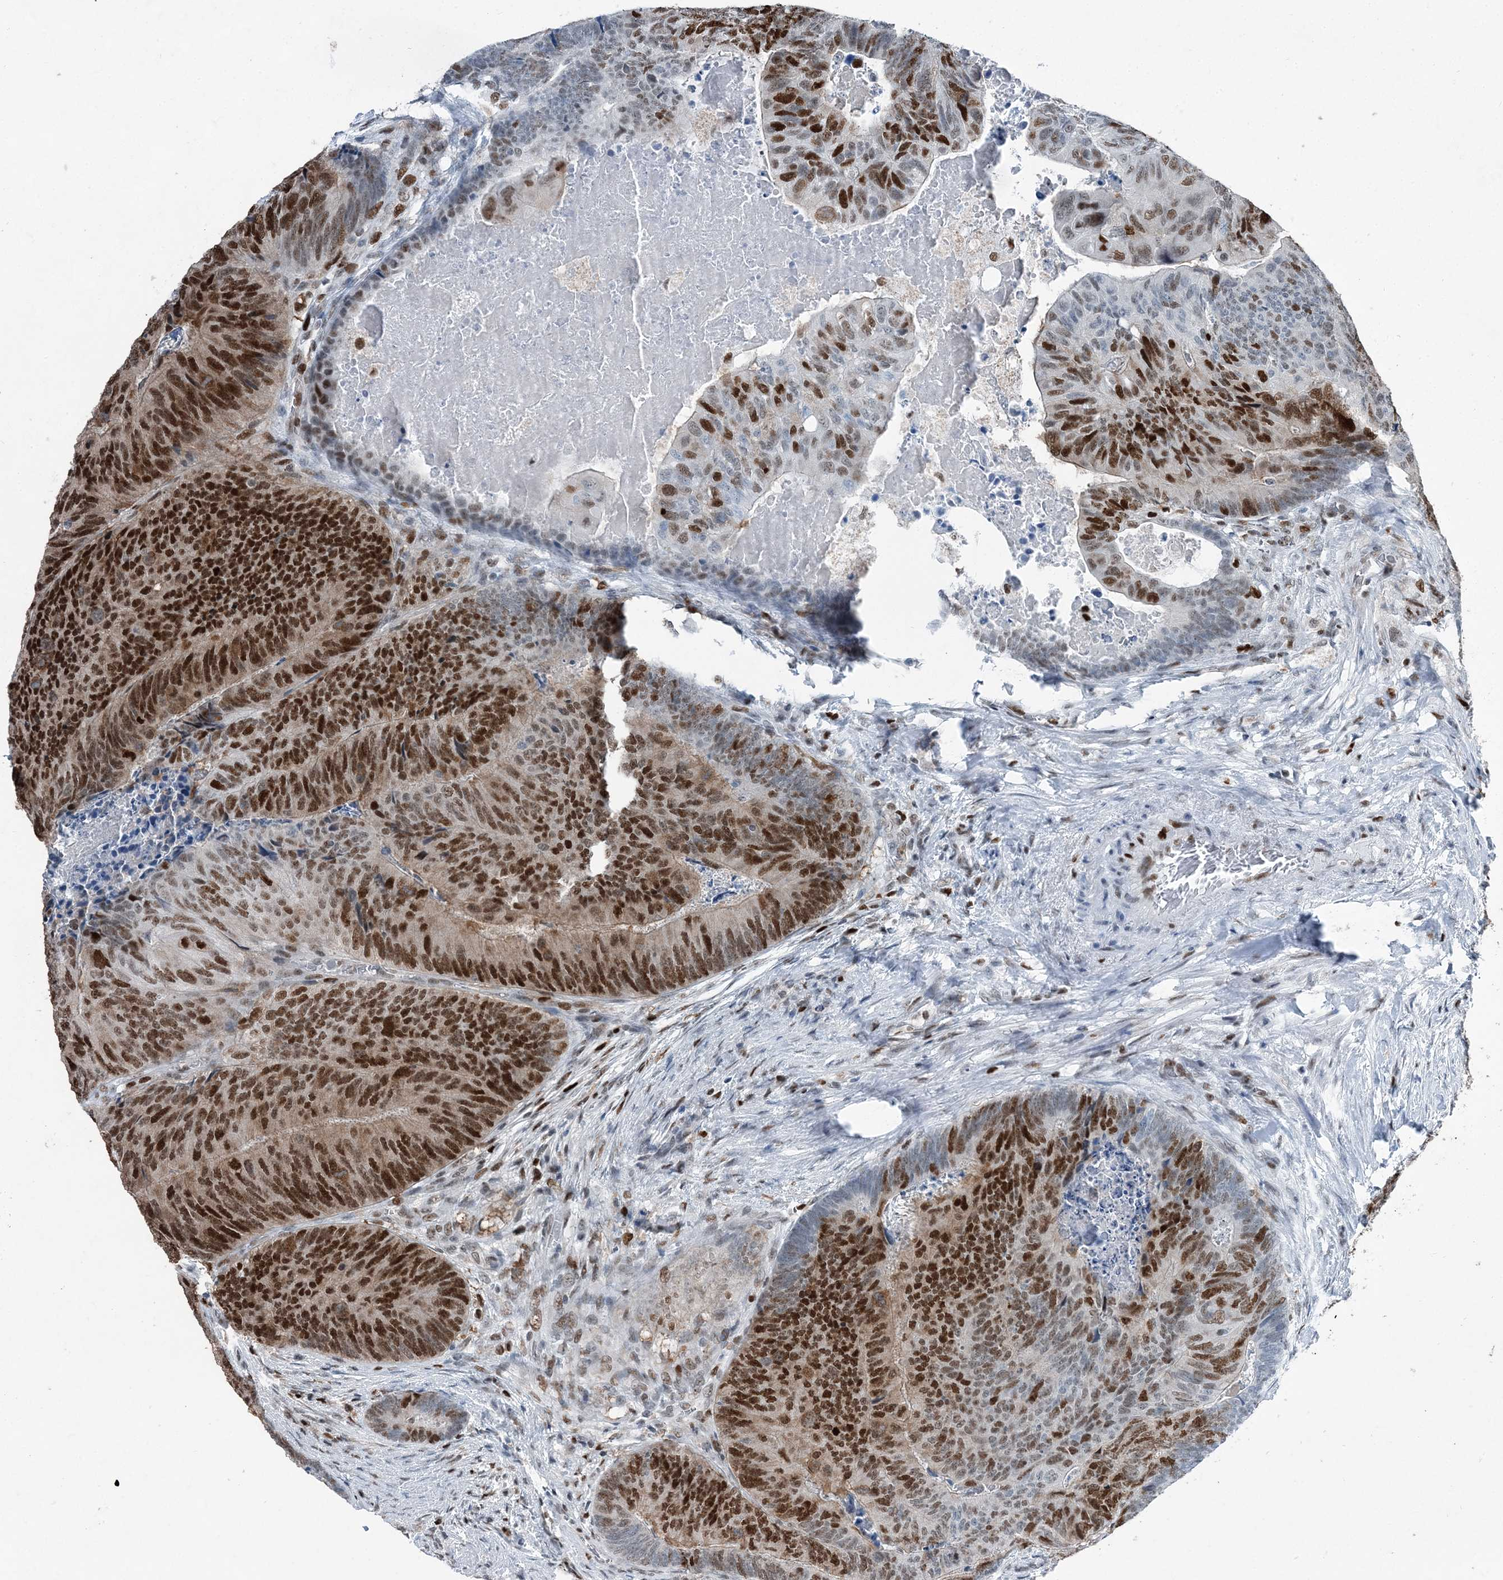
{"staining": {"intensity": "strong", "quantity": "25%-75%", "location": "nuclear"}, "tissue": "colorectal cancer", "cell_type": "Tumor cells", "image_type": "cancer", "snomed": [{"axis": "morphology", "description": "Adenocarcinoma, NOS"}, {"axis": "topography", "description": "Colon"}], "caption": "A photomicrograph of human colorectal cancer stained for a protein exhibits strong nuclear brown staining in tumor cells.", "gene": "HAT1", "patient": {"sex": "female", "age": 67}}